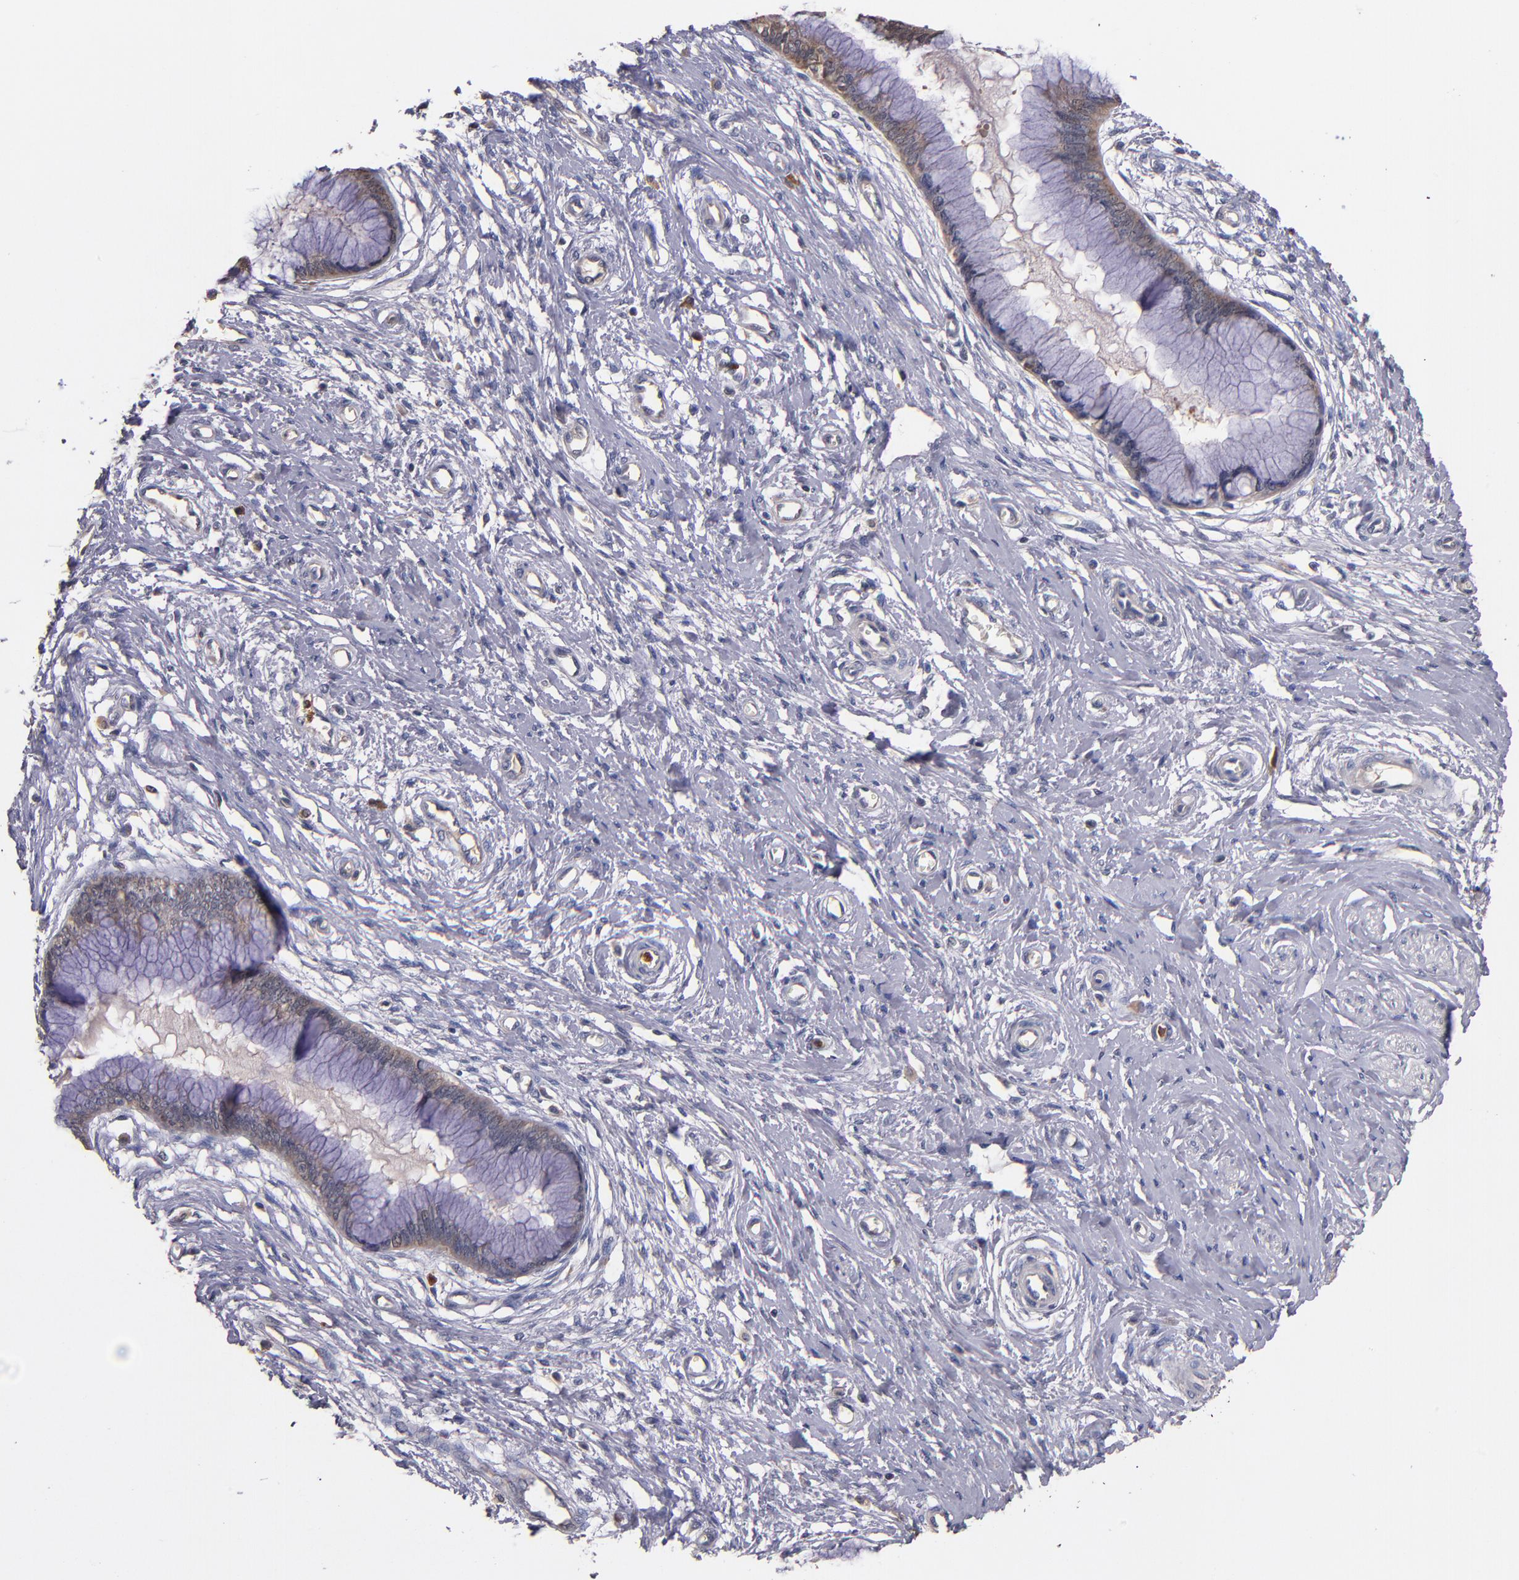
{"staining": {"intensity": "weak", "quantity": ">75%", "location": "cytoplasmic/membranous"}, "tissue": "cervix", "cell_type": "Glandular cells", "image_type": "normal", "snomed": [{"axis": "morphology", "description": "Normal tissue, NOS"}, {"axis": "topography", "description": "Cervix"}], "caption": "Protein positivity by immunohistochemistry (IHC) reveals weak cytoplasmic/membranous positivity in approximately >75% of glandular cells in benign cervix. (DAB IHC with brightfield microscopy, high magnification).", "gene": "TTLL12", "patient": {"sex": "female", "age": 55}}